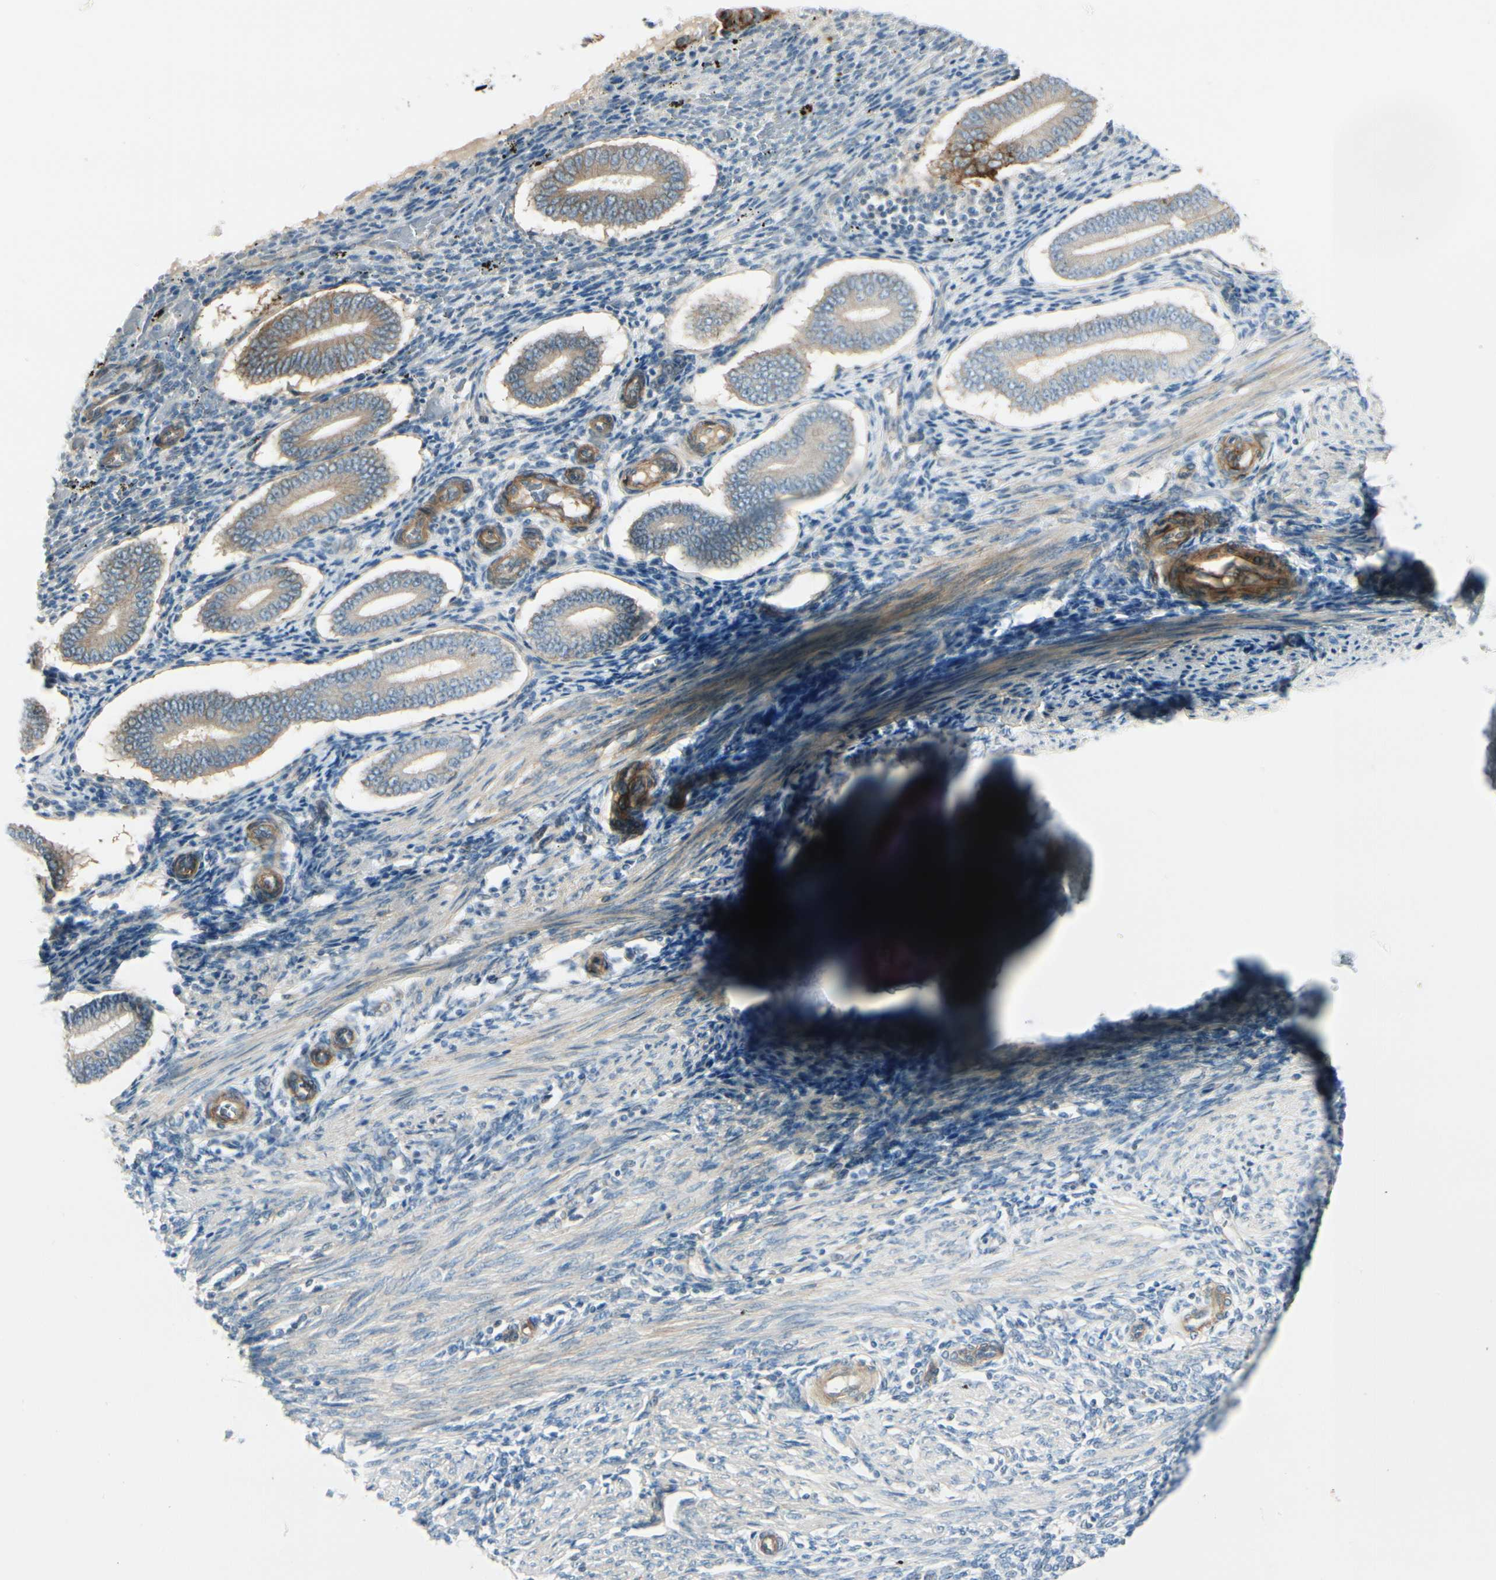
{"staining": {"intensity": "negative", "quantity": "none", "location": "none"}, "tissue": "endometrium", "cell_type": "Cells in endometrial stroma", "image_type": "normal", "snomed": [{"axis": "morphology", "description": "Normal tissue, NOS"}, {"axis": "topography", "description": "Endometrium"}], "caption": "Histopathology image shows no protein staining in cells in endometrial stroma of unremarkable endometrium.", "gene": "ITGA3", "patient": {"sex": "female", "age": 42}}